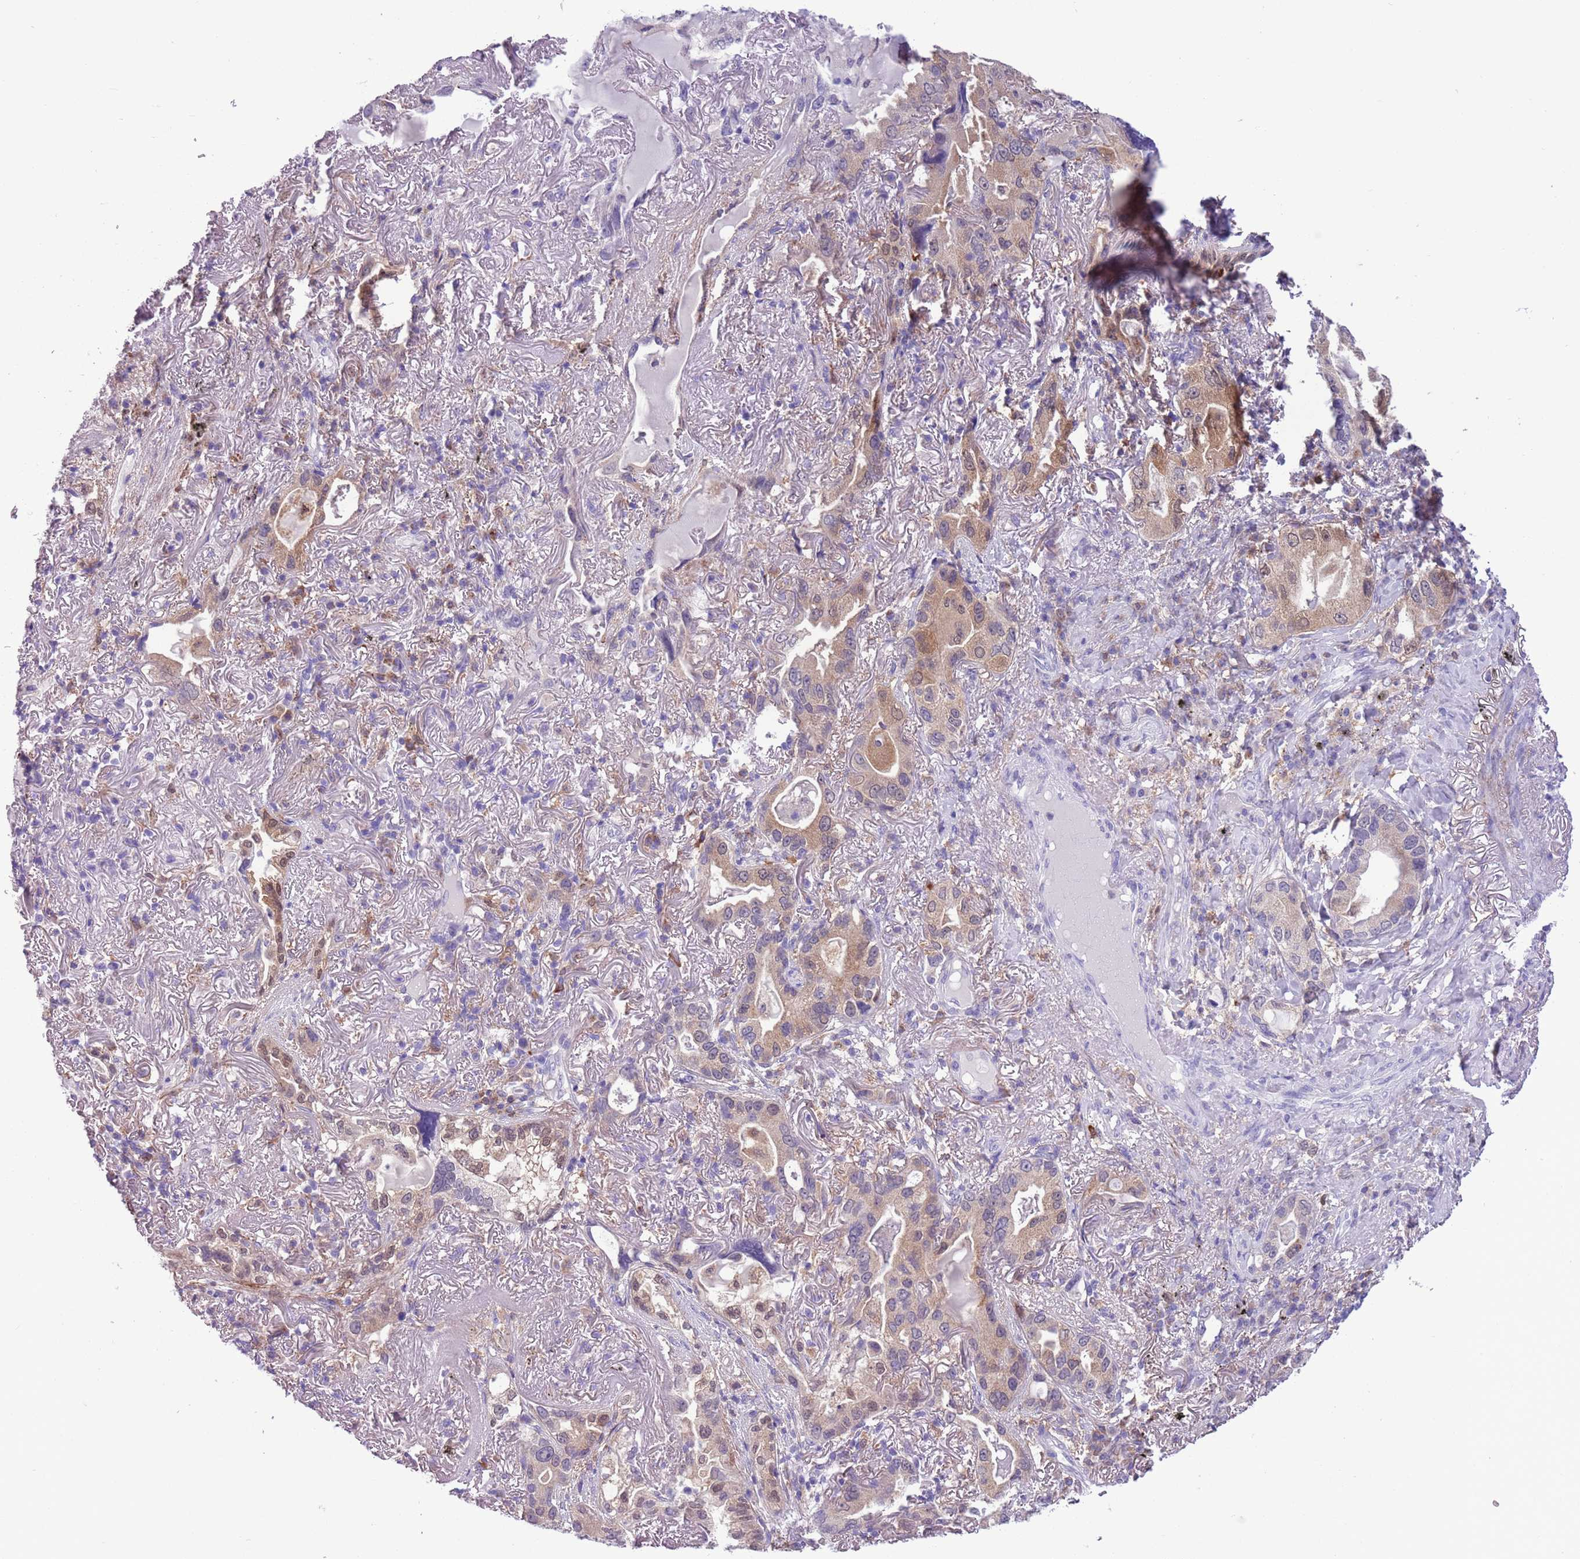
{"staining": {"intensity": "moderate", "quantity": ">75%", "location": "cytoplasmic/membranous"}, "tissue": "lung cancer", "cell_type": "Tumor cells", "image_type": "cancer", "snomed": [{"axis": "morphology", "description": "Adenocarcinoma, NOS"}, {"axis": "topography", "description": "Lung"}], "caption": "Approximately >75% of tumor cells in human lung cancer (adenocarcinoma) display moderate cytoplasmic/membranous protein positivity as visualized by brown immunohistochemical staining.", "gene": "PFKFB2", "patient": {"sex": "female", "age": 69}}